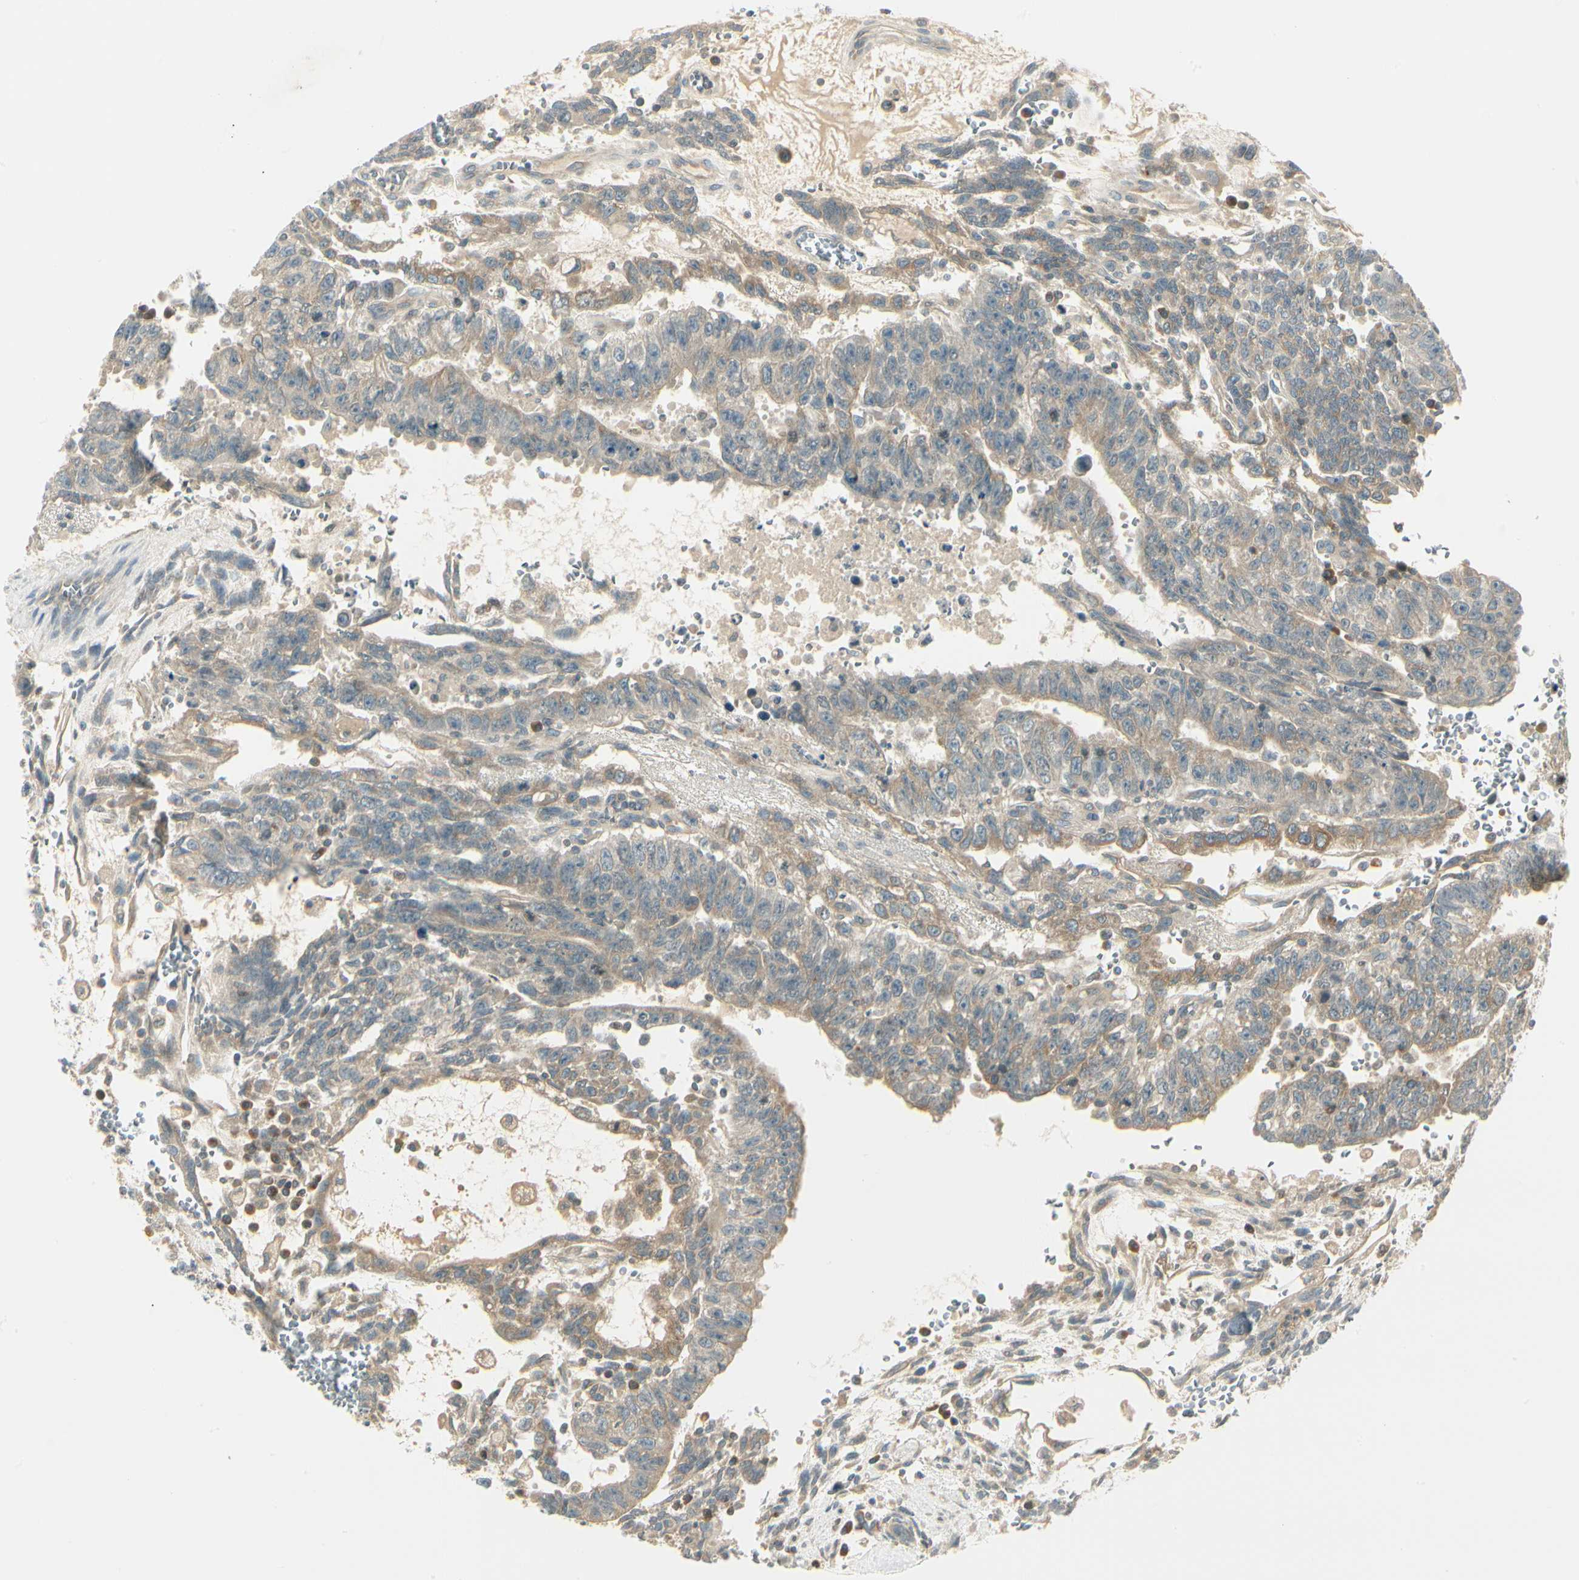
{"staining": {"intensity": "weak", "quantity": ">75%", "location": "cytoplasmic/membranous"}, "tissue": "testis cancer", "cell_type": "Tumor cells", "image_type": "cancer", "snomed": [{"axis": "morphology", "description": "Seminoma, NOS"}, {"axis": "morphology", "description": "Carcinoma, Embryonal, NOS"}, {"axis": "topography", "description": "Testis"}], "caption": "Weak cytoplasmic/membranous expression for a protein is present in about >75% of tumor cells of embryonal carcinoma (testis) using immunohistochemistry.", "gene": "BNIP1", "patient": {"sex": "male", "age": 52}}